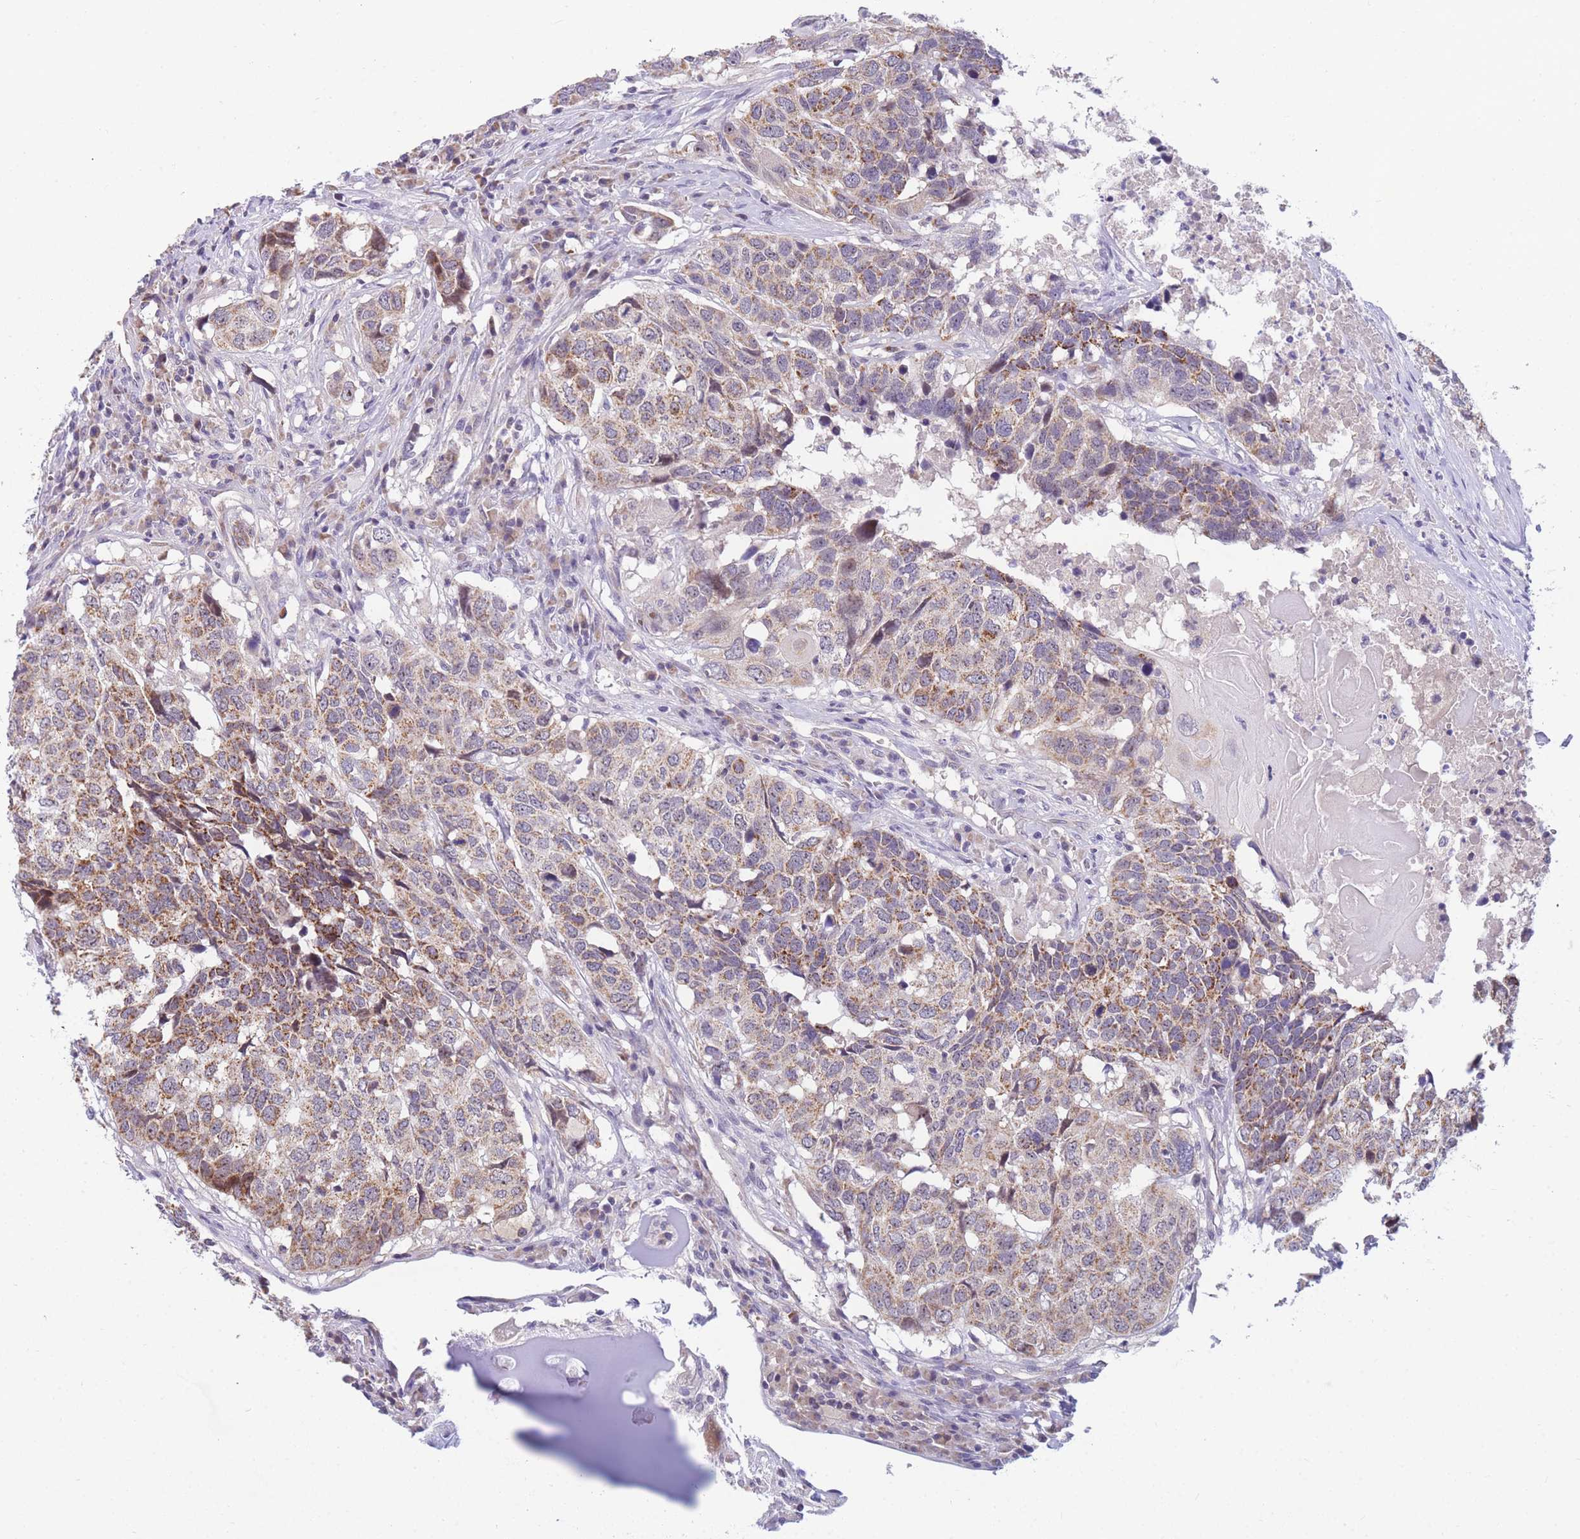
{"staining": {"intensity": "moderate", "quantity": "25%-75%", "location": "cytoplasmic/membranous"}, "tissue": "head and neck cancer", "cell_type": "Tumor cells", "image_type": "cancer", "snomed": [{"axis": "morphology", "description": "Squamous cell carcinoma, NOS"}, {"axis": "topography", "description": "Head-Neck"}], "caption": "The histopathology image exhibits staining of head and neck cancer, revealing moderate cytoplasmic/membranous protein expression (brown color) within tumor cells.", "gene": "DDX49", "patient": {"sex": "male", "age": 66}}